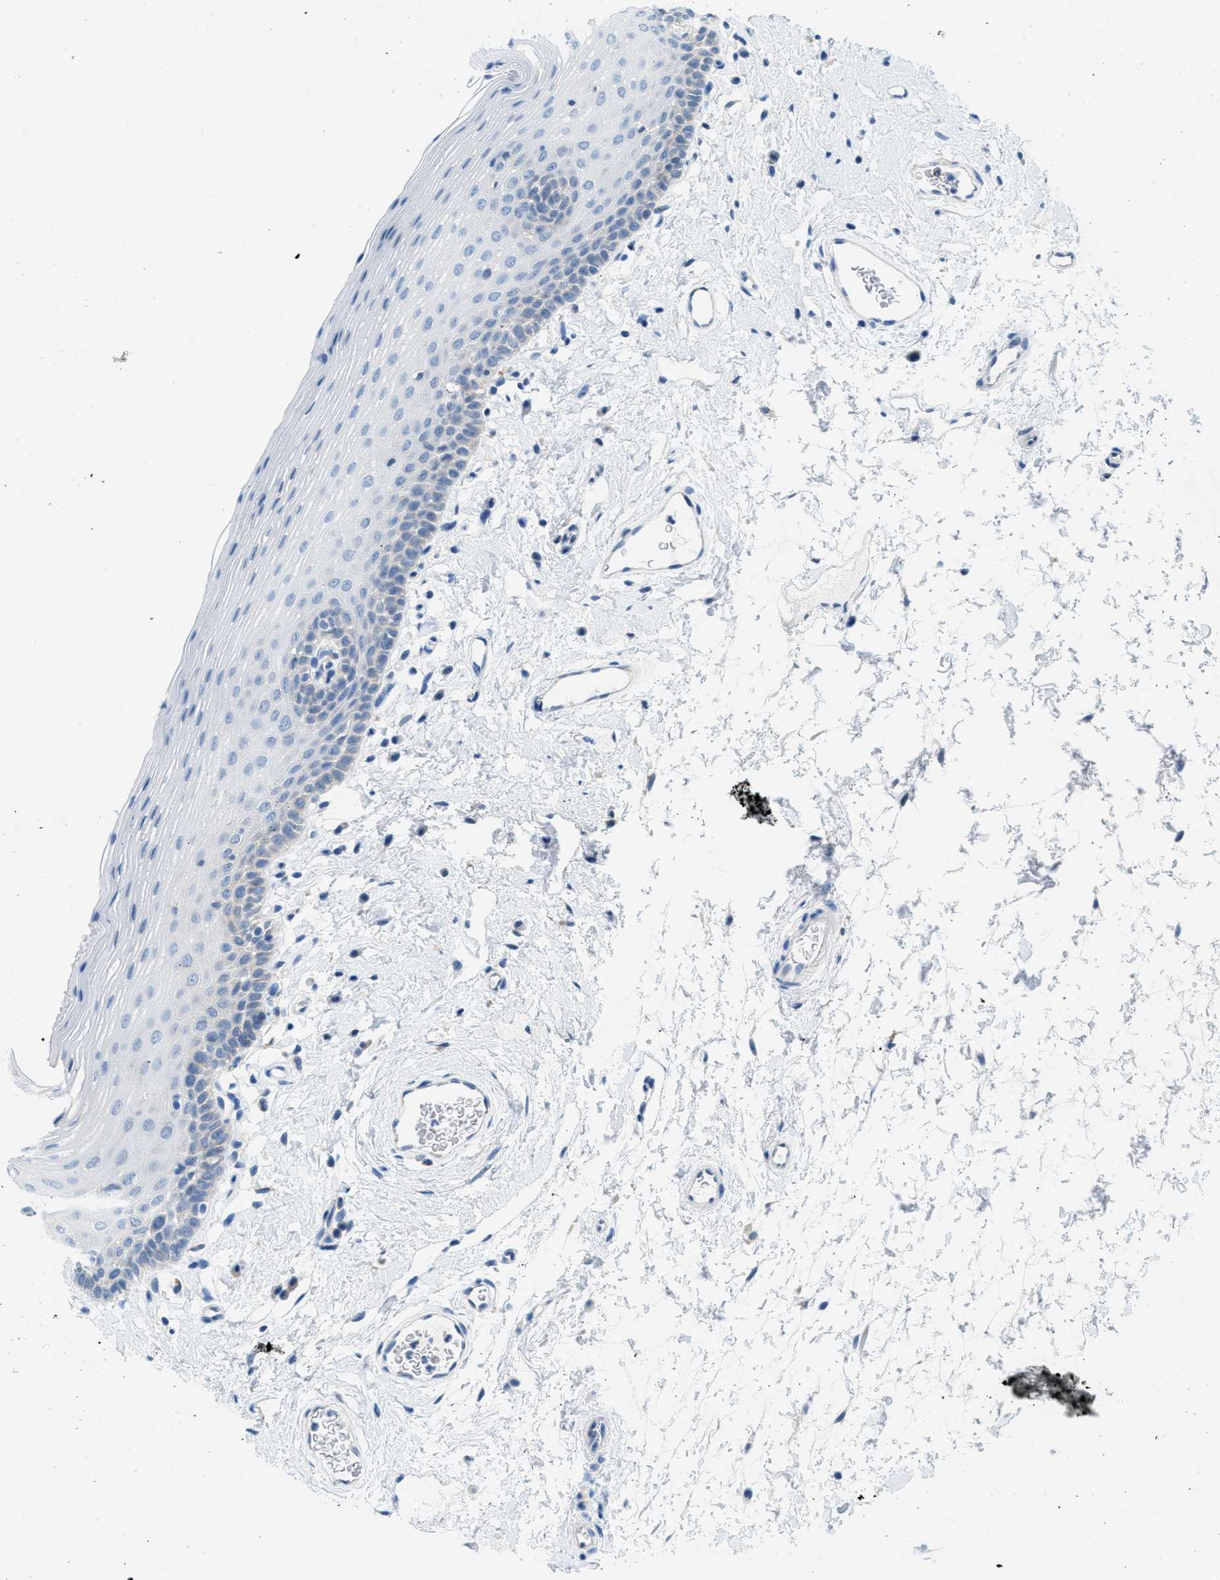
{"staining": {"intensity": "negative", "quantity": "none", "location": "none"}, "tissue": "oral mucosa", "cell_type": "Squamous epithelial cells", "image_type": "normal", "snomed": [{"axis": "morphology", "description": "Normal tissue, NOS"}, {"axis": "topography", "description": "Oral tissue"}], "caption": "Immunohistochemical staining of benign human oral mucosa reveals no significant expression in squamous epithelial cells.", "gene": "PTDSS1", "patient": {"sex": "male", "age": 66}}